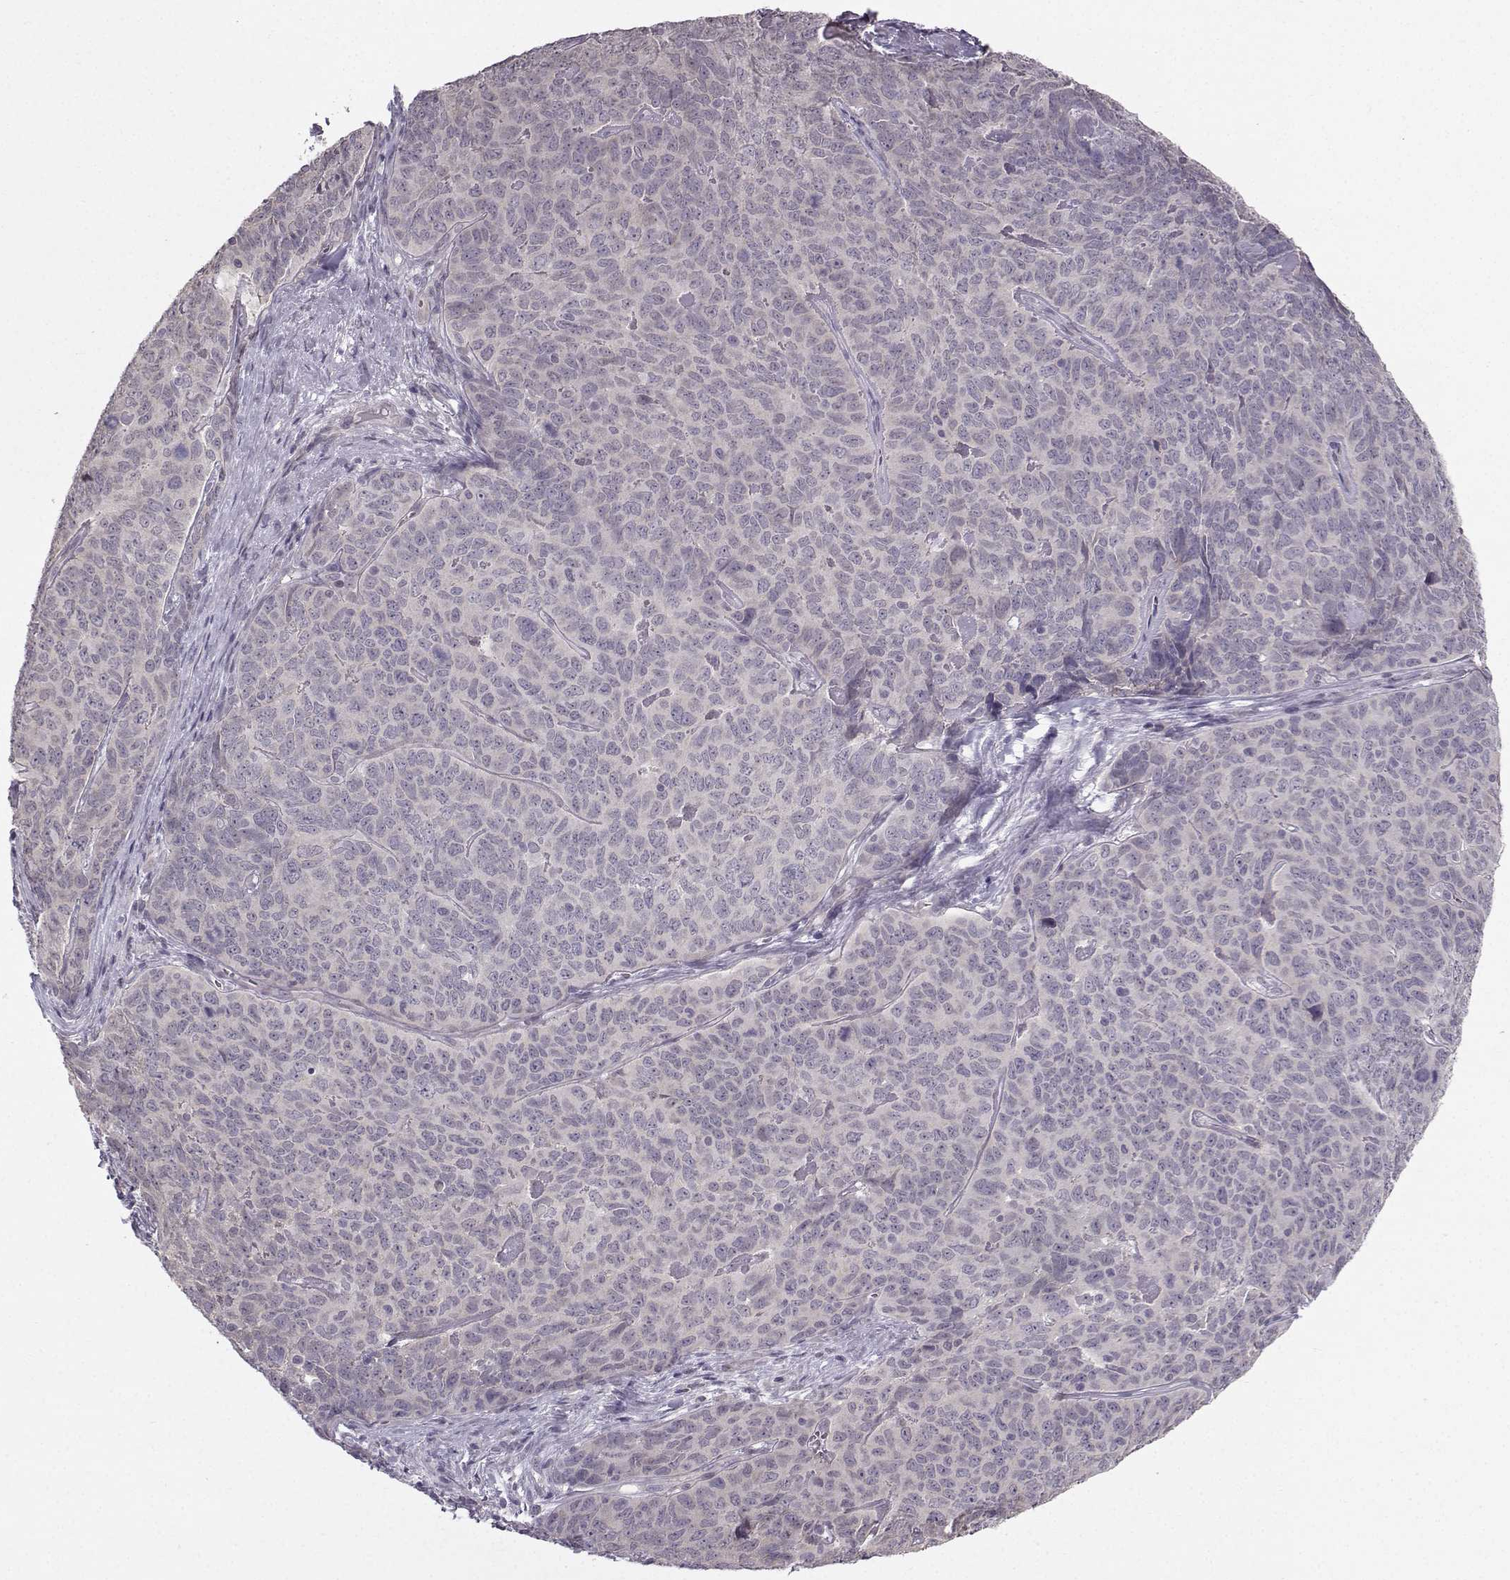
{"staining": {"intensity": "negative", "quantity": "none", "location": "none"}, "tissue": "skin cancer", "cell_type": "Tumor cells", "image_type": "cancer", "snomed": [{"axis": "morphology", "description": "Squamous cell carcinoma, NOS"}, {"axis": "topography", "description": "Skin"}, {"axis": "topography", "description": "Anal"}], "caption": "A micrograph of squamous cell carcinoma (skin) stained for a protein exhibits no brown staining in tumor cells. (Stains: DAB (3,3'-diaminobenzidine) immunohistochemistry with hematoxylin counter stain, Microscopy: brightfield microscopy at high magnification).", "gene": "TSPYL5", "patient": {"sex": "female", "age": 51}}